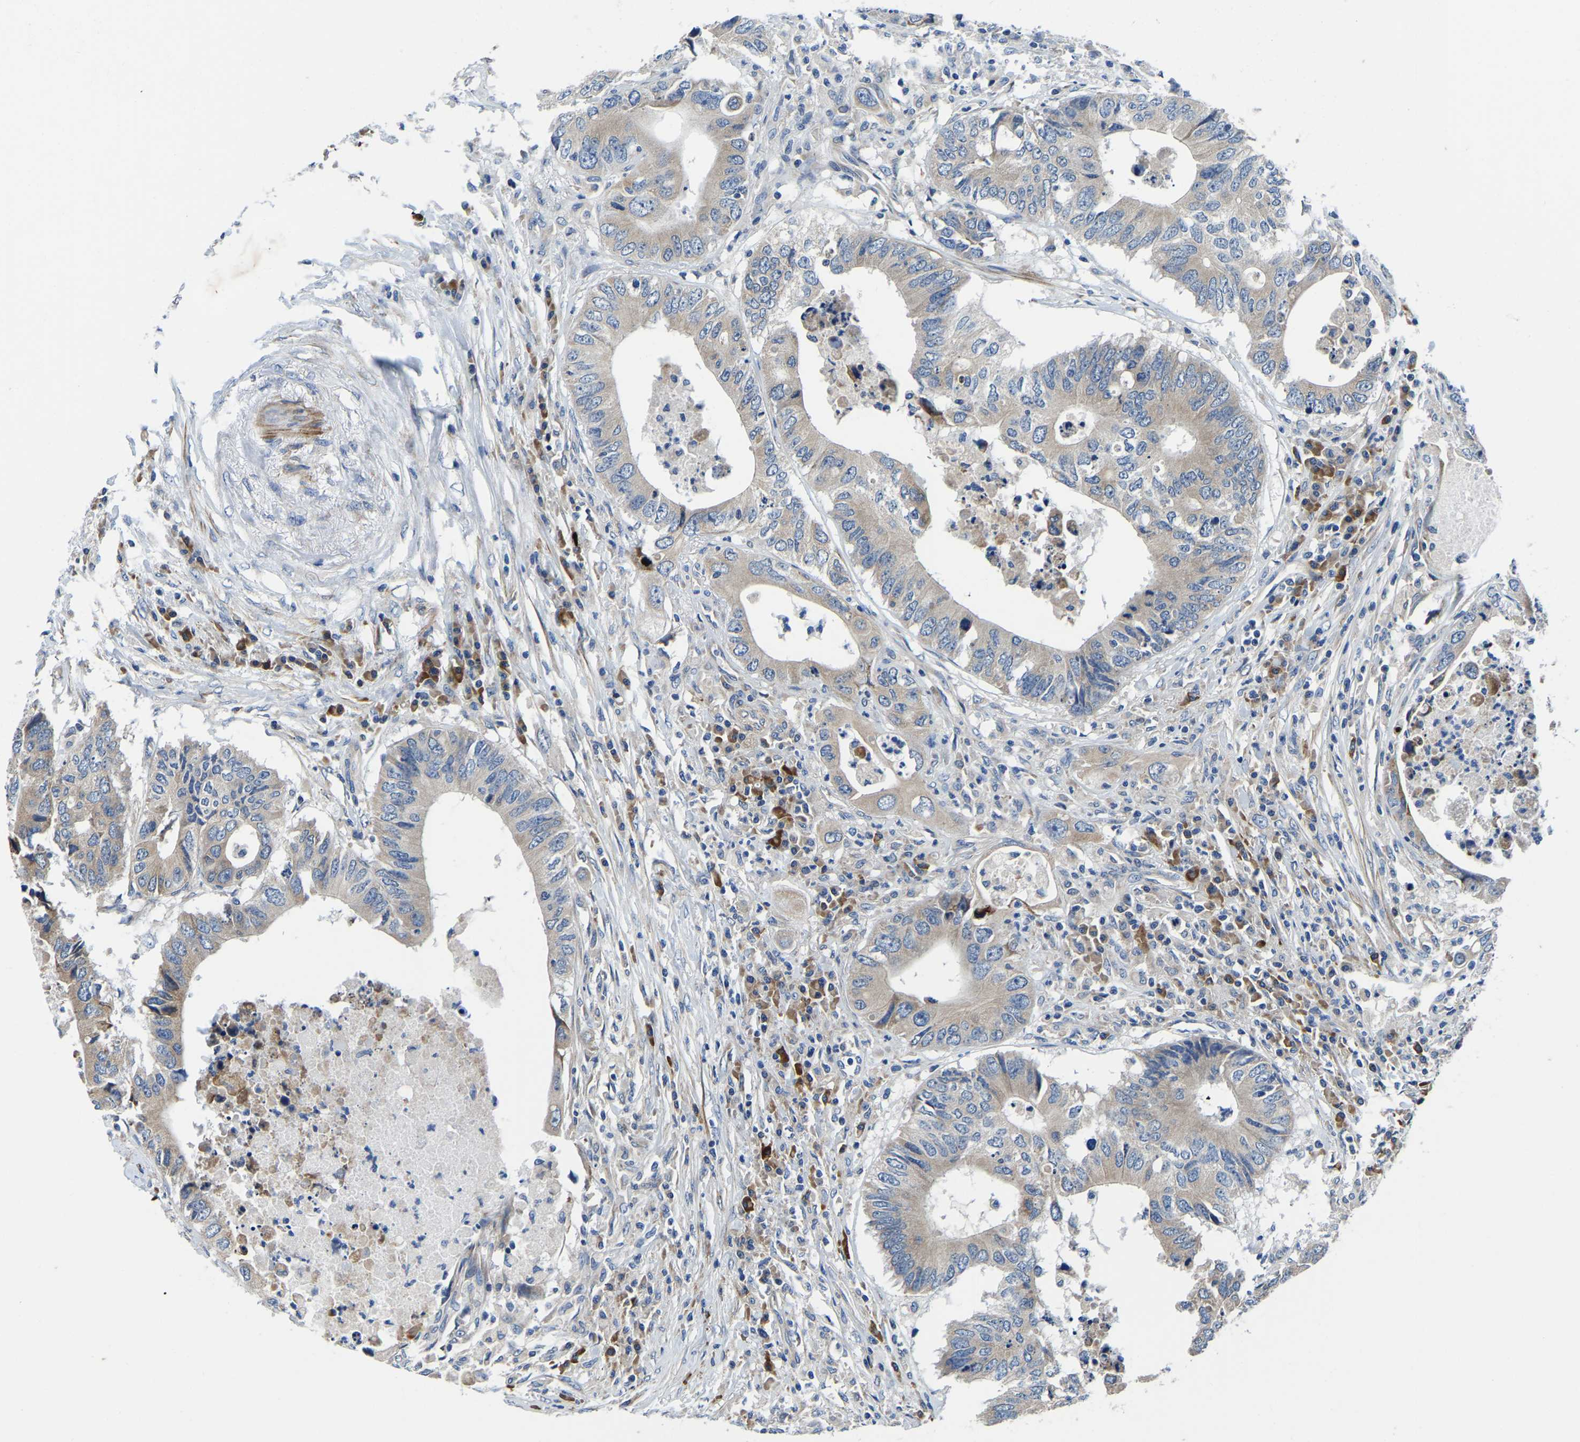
{"staining": {"intensity": "moderate", "quantity": "25%-75%", "location": "cytoplasmic/membranous"}, "tissue": "colorectal cancer", "cell_type": "Tumor cells", "image_type": "cancer", "snomed": [{"axis": "morphology", "description": "Adenocarcinoma, NOS"}, {"axis": "topography", "description": "Colon"}], "caption": "Immunohistochemical staining of adenocarcinoma (colorectal) reveals medium levels of moderate cytoplasmic/membranous positivity in approximately 25%-75% of tumor cells.", "gene": "LIAS", "patient": {"sex": "male", "age": 71}}